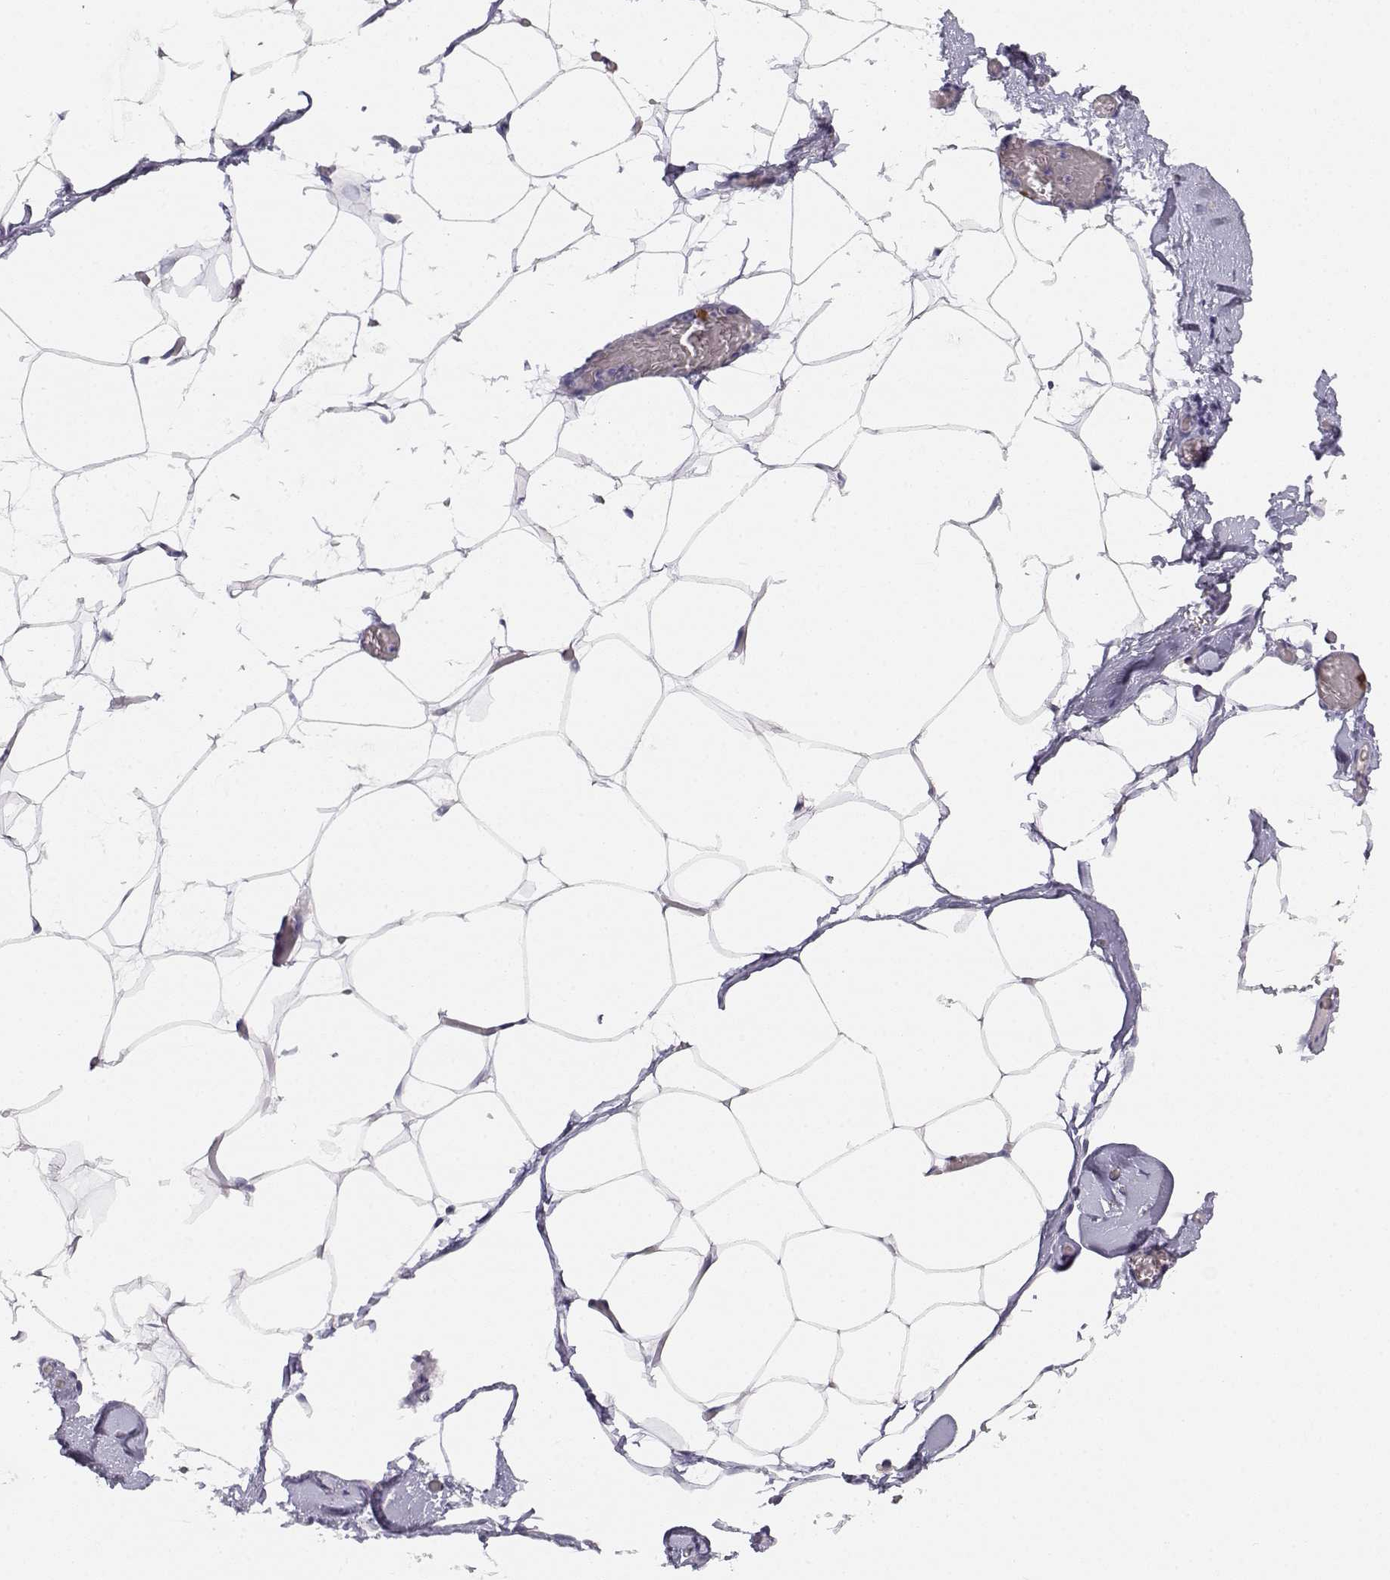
{"staining": {"intensity": "negative", "quantity": "none", "location": "none"}, "tissue": "adipose tissue", "cell_type": "Adipocytes", "image_type": "normal", "snomed": [{"axis": "morphology", "description": "Normal tissue, NOS"}, {"axis": "topography", "description": "Adipose tissue"}], "caption": "Adipocytes are negative for brown protein staining in unremarkable adipose tissue.", "gene": "CDHR1", "patient": {"sex": "male", "age": 57}}